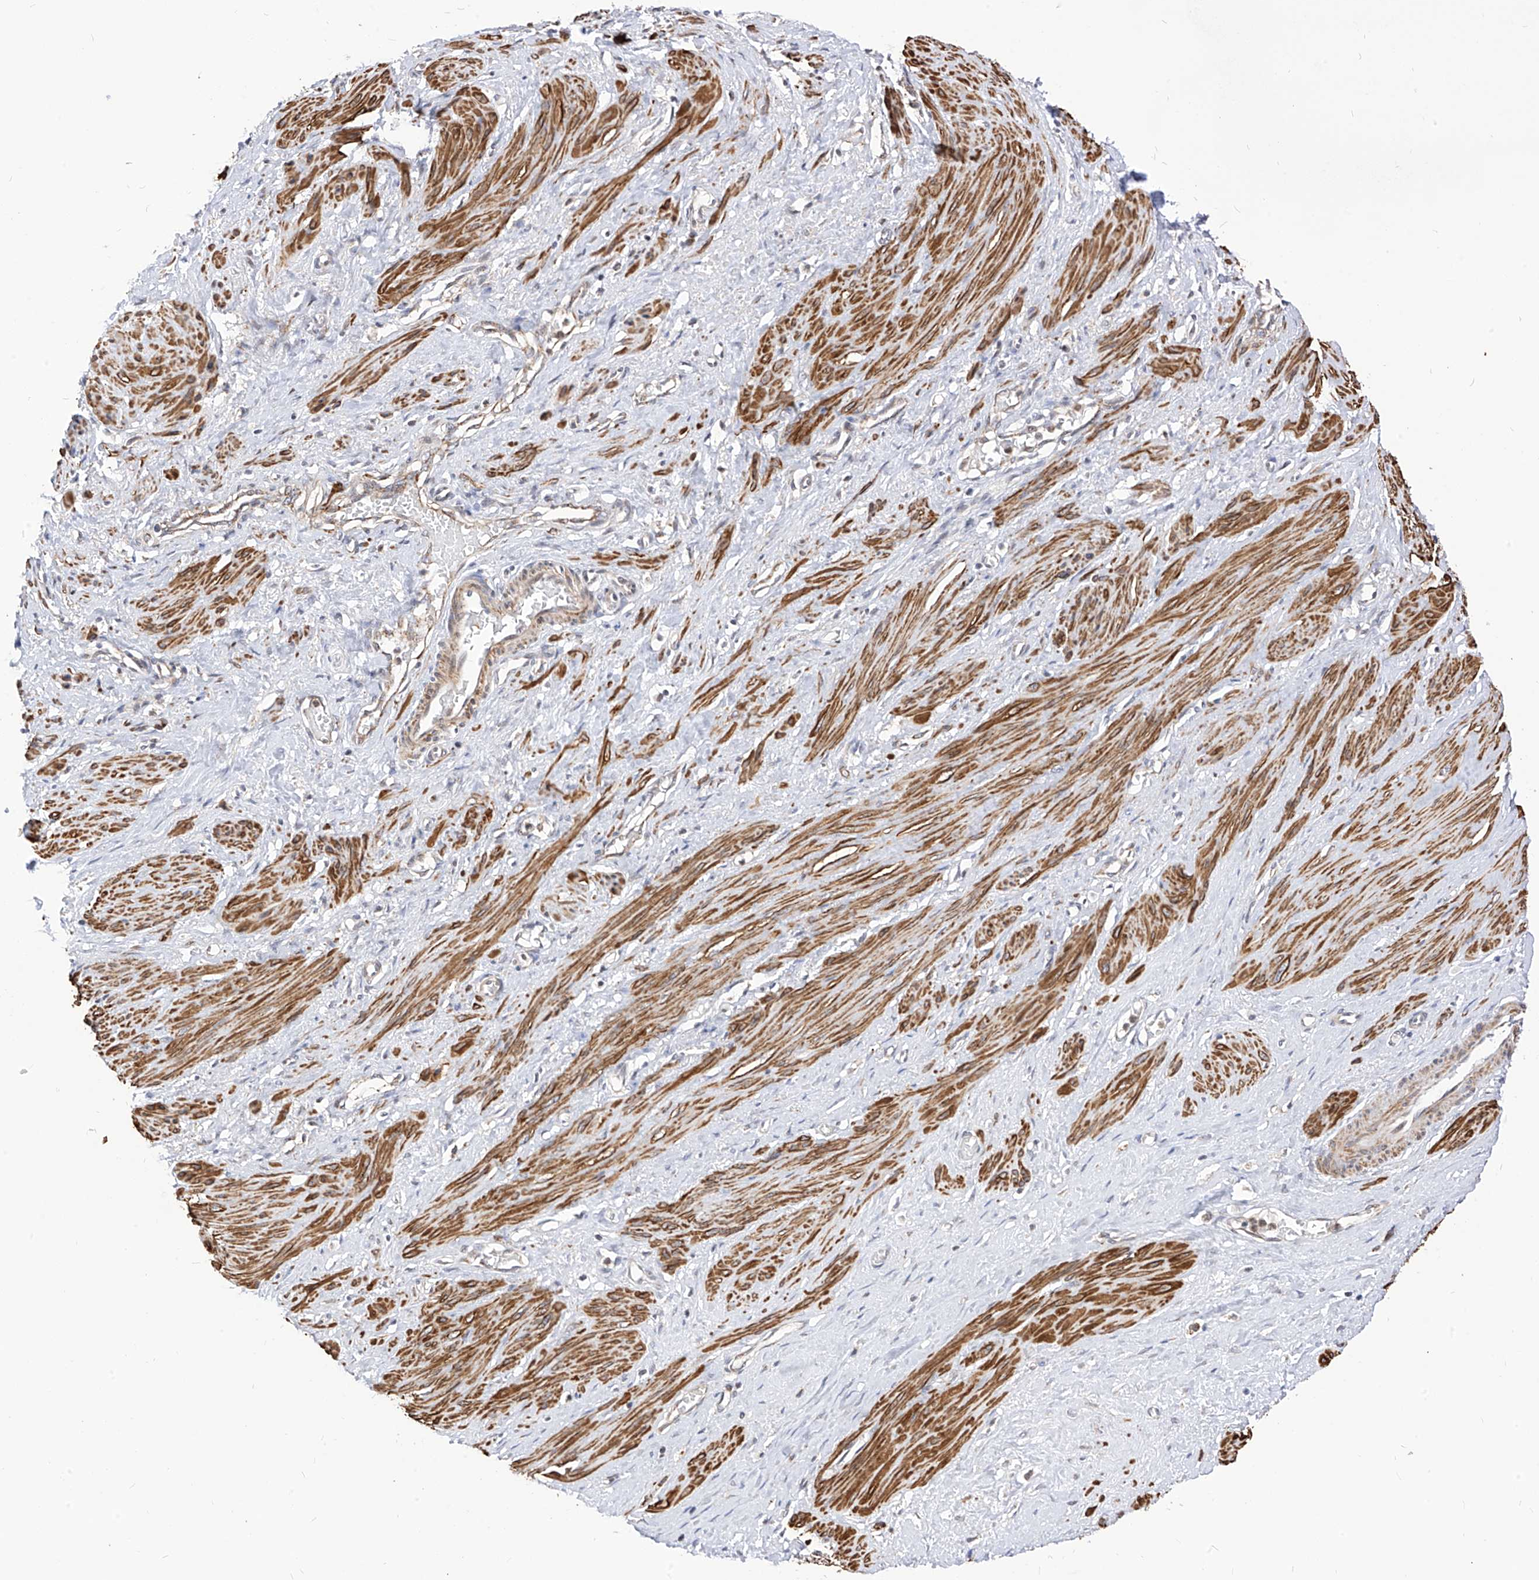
{"staining": {"intensity": "strong", "quantity": ">75%", "location": "cytoplasmic/membranous"}, "tissue": "smooth muscle", "cell_type": "Smooth muscle cells", "image_type": "normal", "snomed": [{"axis": "morphology", "description": "Normal tissue, NOS"}, {"axis": "topography", "description": "Endometrium"}], "caption": "Brown immunohistochemical staining in benign human smooth muscle shows strong cytoplasmic/membranous positivity in approximately >75% of smooth muscle cells.", "gene": "TTLL8", "patient": {"sex": "female", "age": 33}}